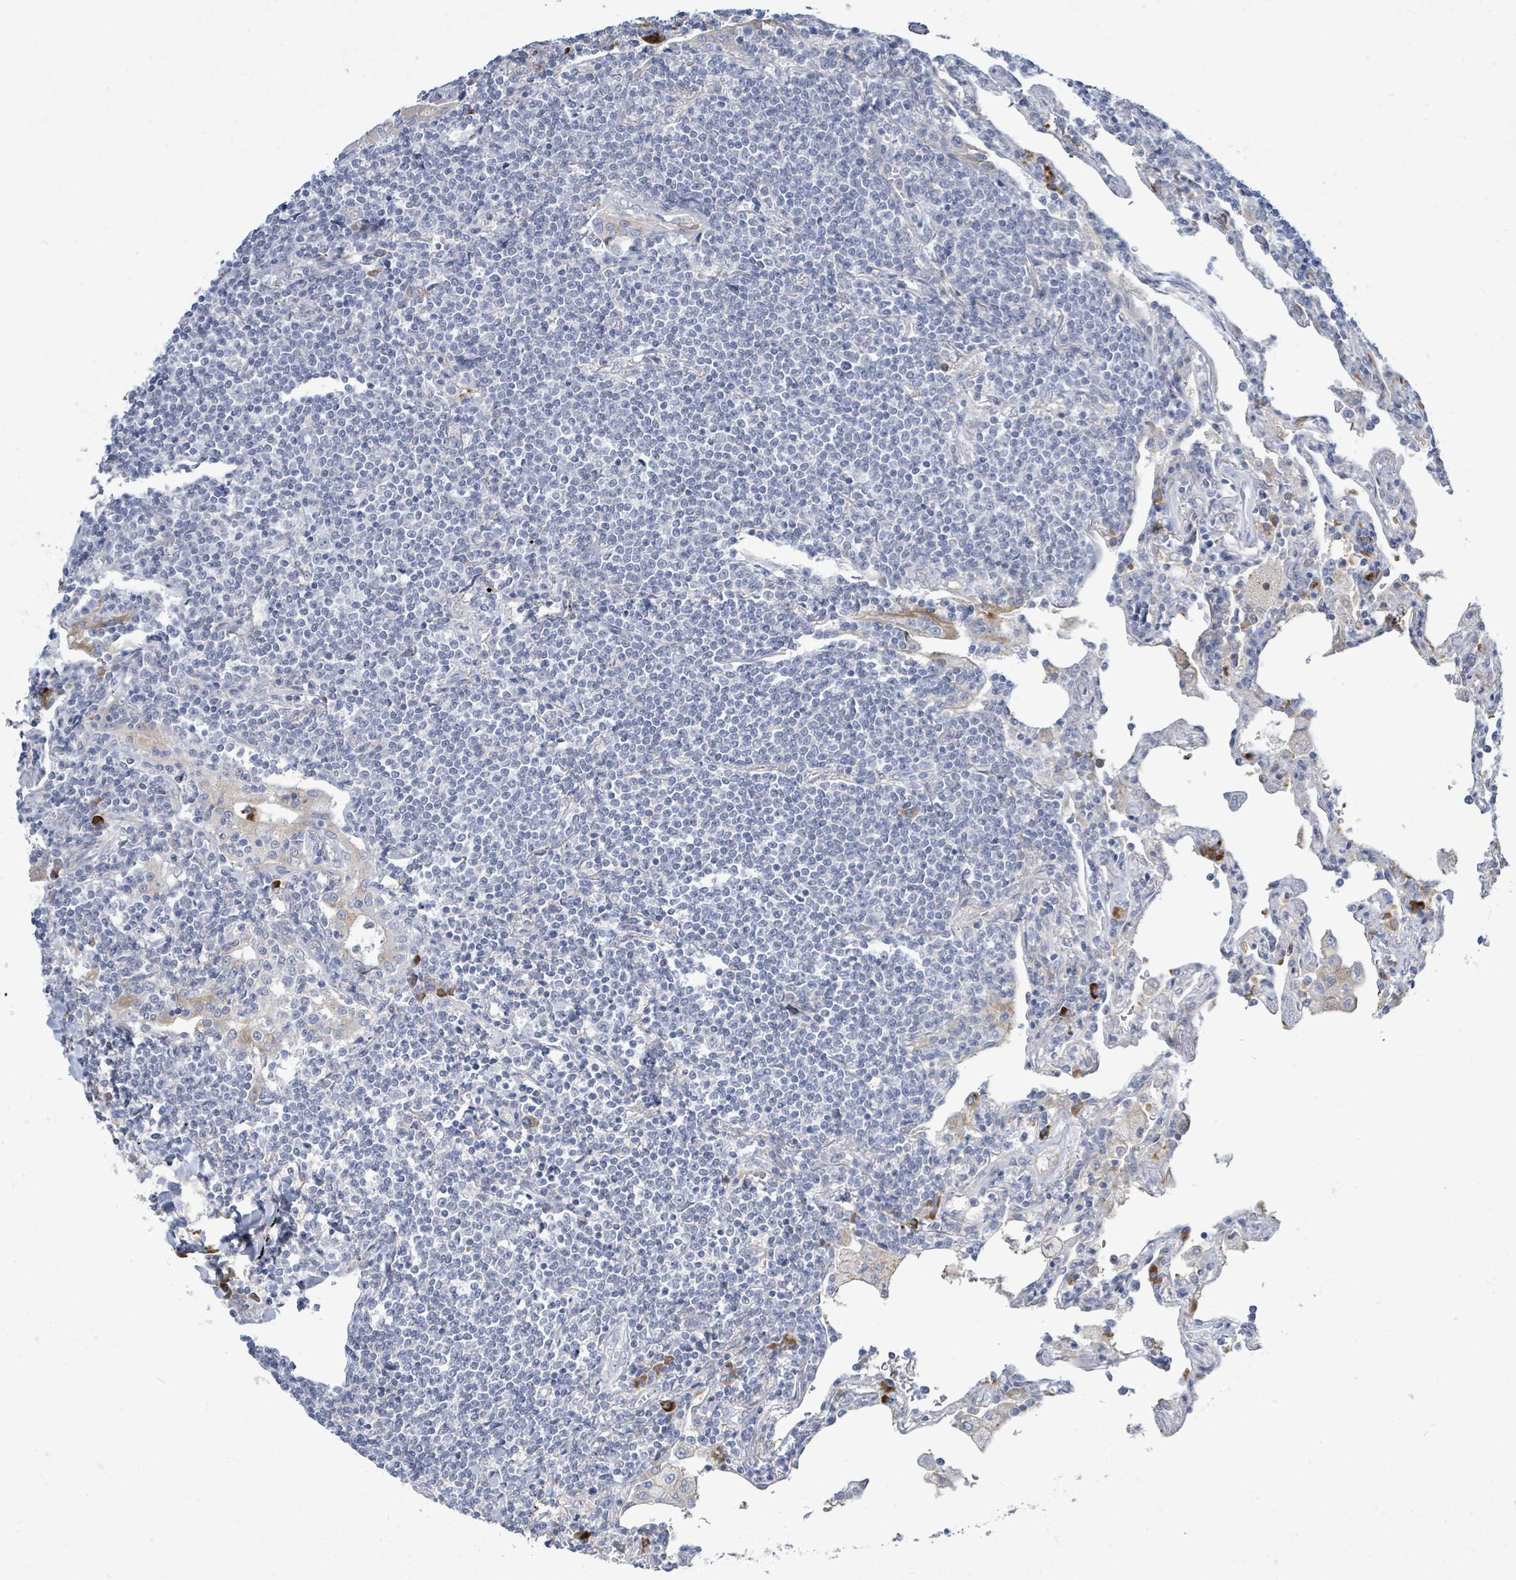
{"staining": {"intensity": "negative", "quantity": "none", "location": "none"}, "tissue": "lymphoma", "cell_type": "Tumor cells", "image_type": "cancer", "snomed": [{"axis": "morphology", "description": "Malignant lymphoma, non-Hodgkin's type, Low grade"}, {"axis": "topography", "description": "Lung"}], "caption": "High magnification brightfield microscopy of malignant lymphoma, non-Hodgkin's type (low-grade) stained with DAB (3,3'-diaminobenzidine) (brown) and counterstained with hematoxylin (blue): tumor cells show no significant positivity. (Stains: DAB (3,3'-diaminobenzidine) immunohistochemistry with hematoxylin counter stain, Microscopy: brightfield microscopy at high magnification).", "gene": "SIRPB1", "patient": {"sex": "female", "age": 71}}